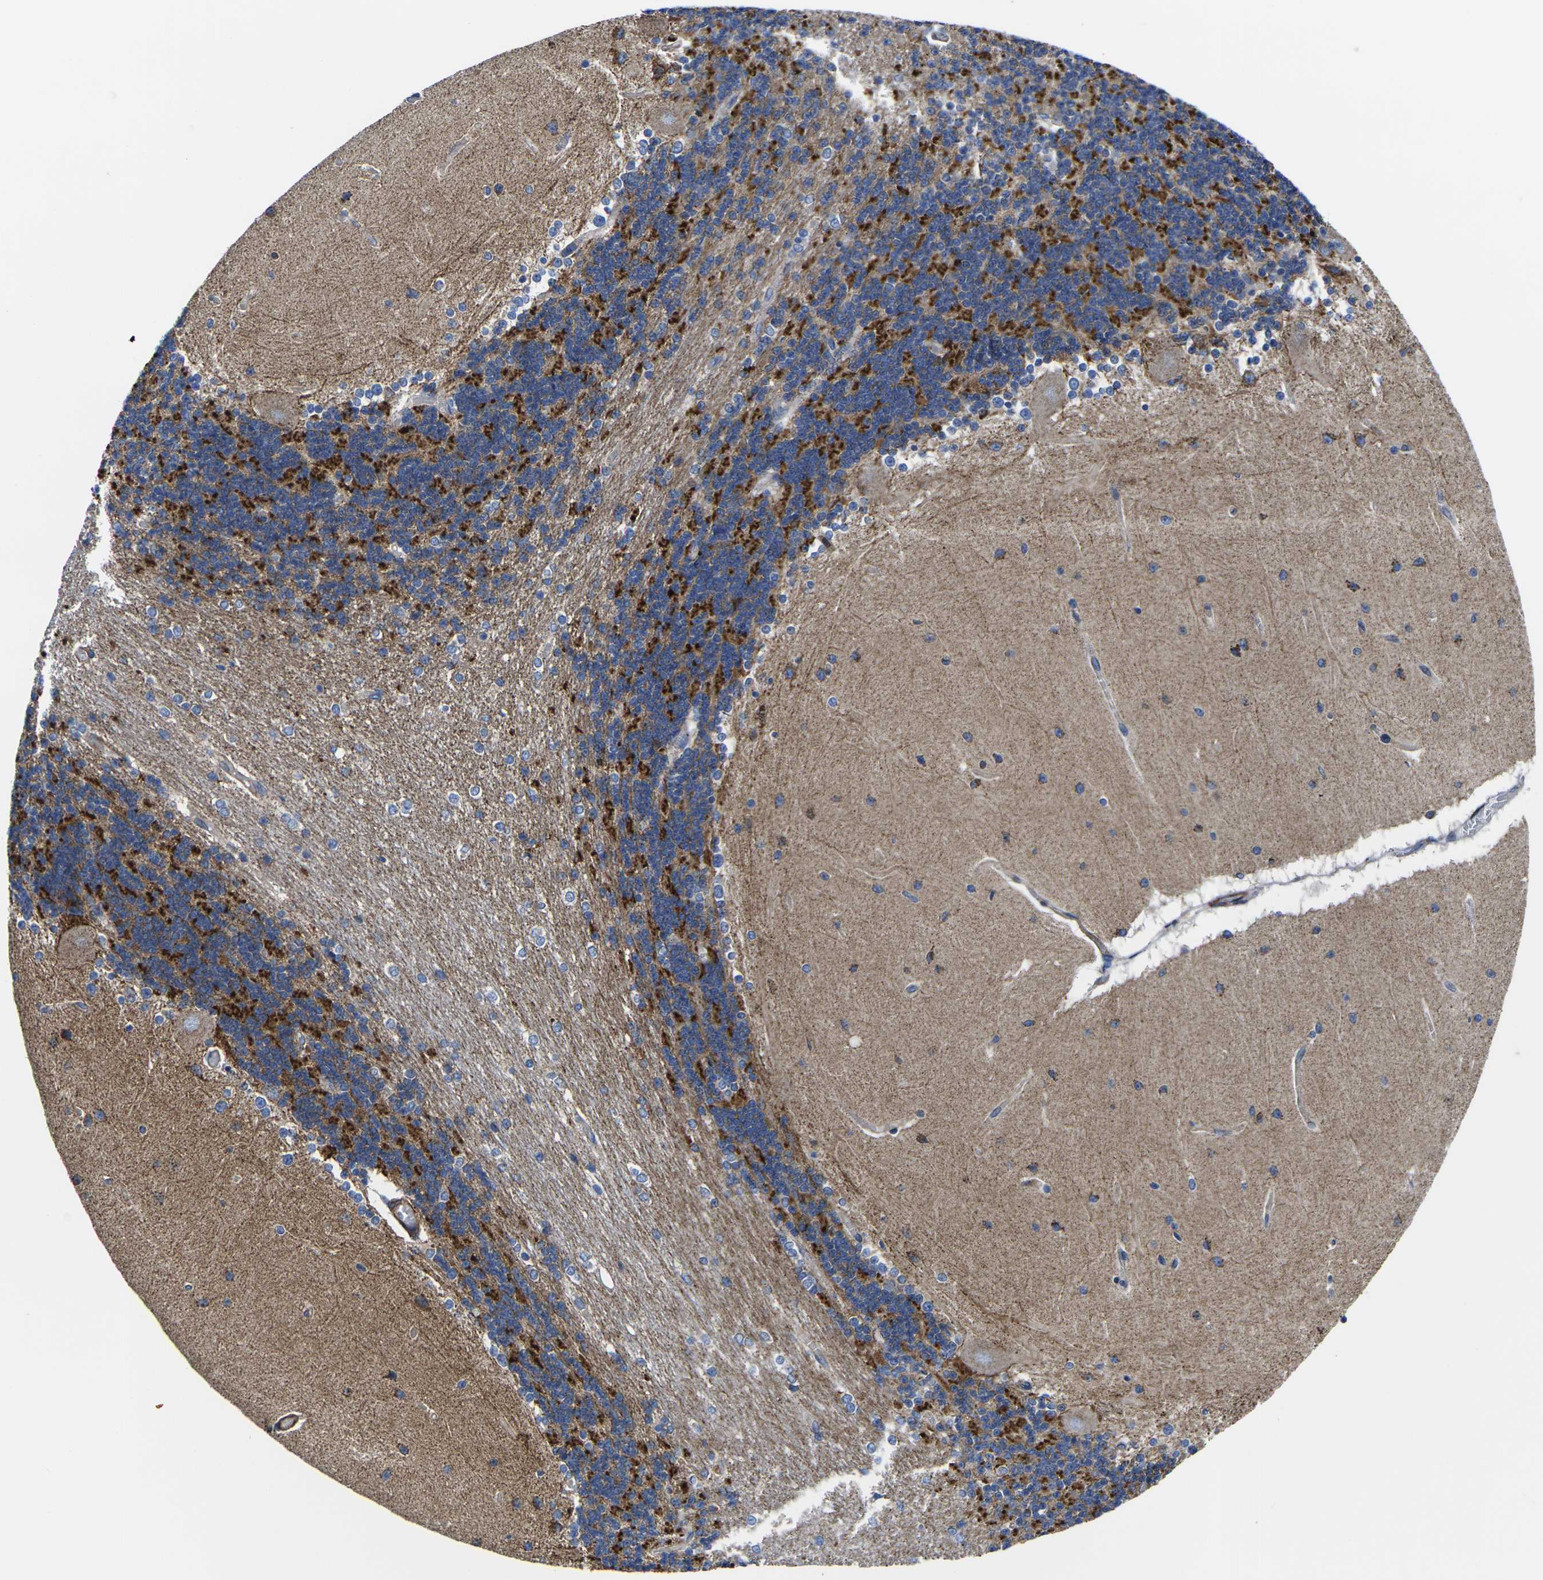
{"staining": {"intensity": "strong", "quantity": "25%-75%", "location": "cytoplasmic/membranous"}, "tissue": "cerebellum", "cell_type": "Cells in granular layer", "image_type": "normal", "snomed": [{"axis": "morphology", "description": "Normal tissue, NOS"}, {"axis": "topography", "description": "Cerebellum"}], "caption": "This micrograph reveals immunohistochemistry (IHC) staining of benign cerebellum, with high strong cytoplasmic/membranous positivity in about 25%-75% of cells in granular layer.", "gene": "GPR4", "patient": {"sex": "female", "age": 54}}